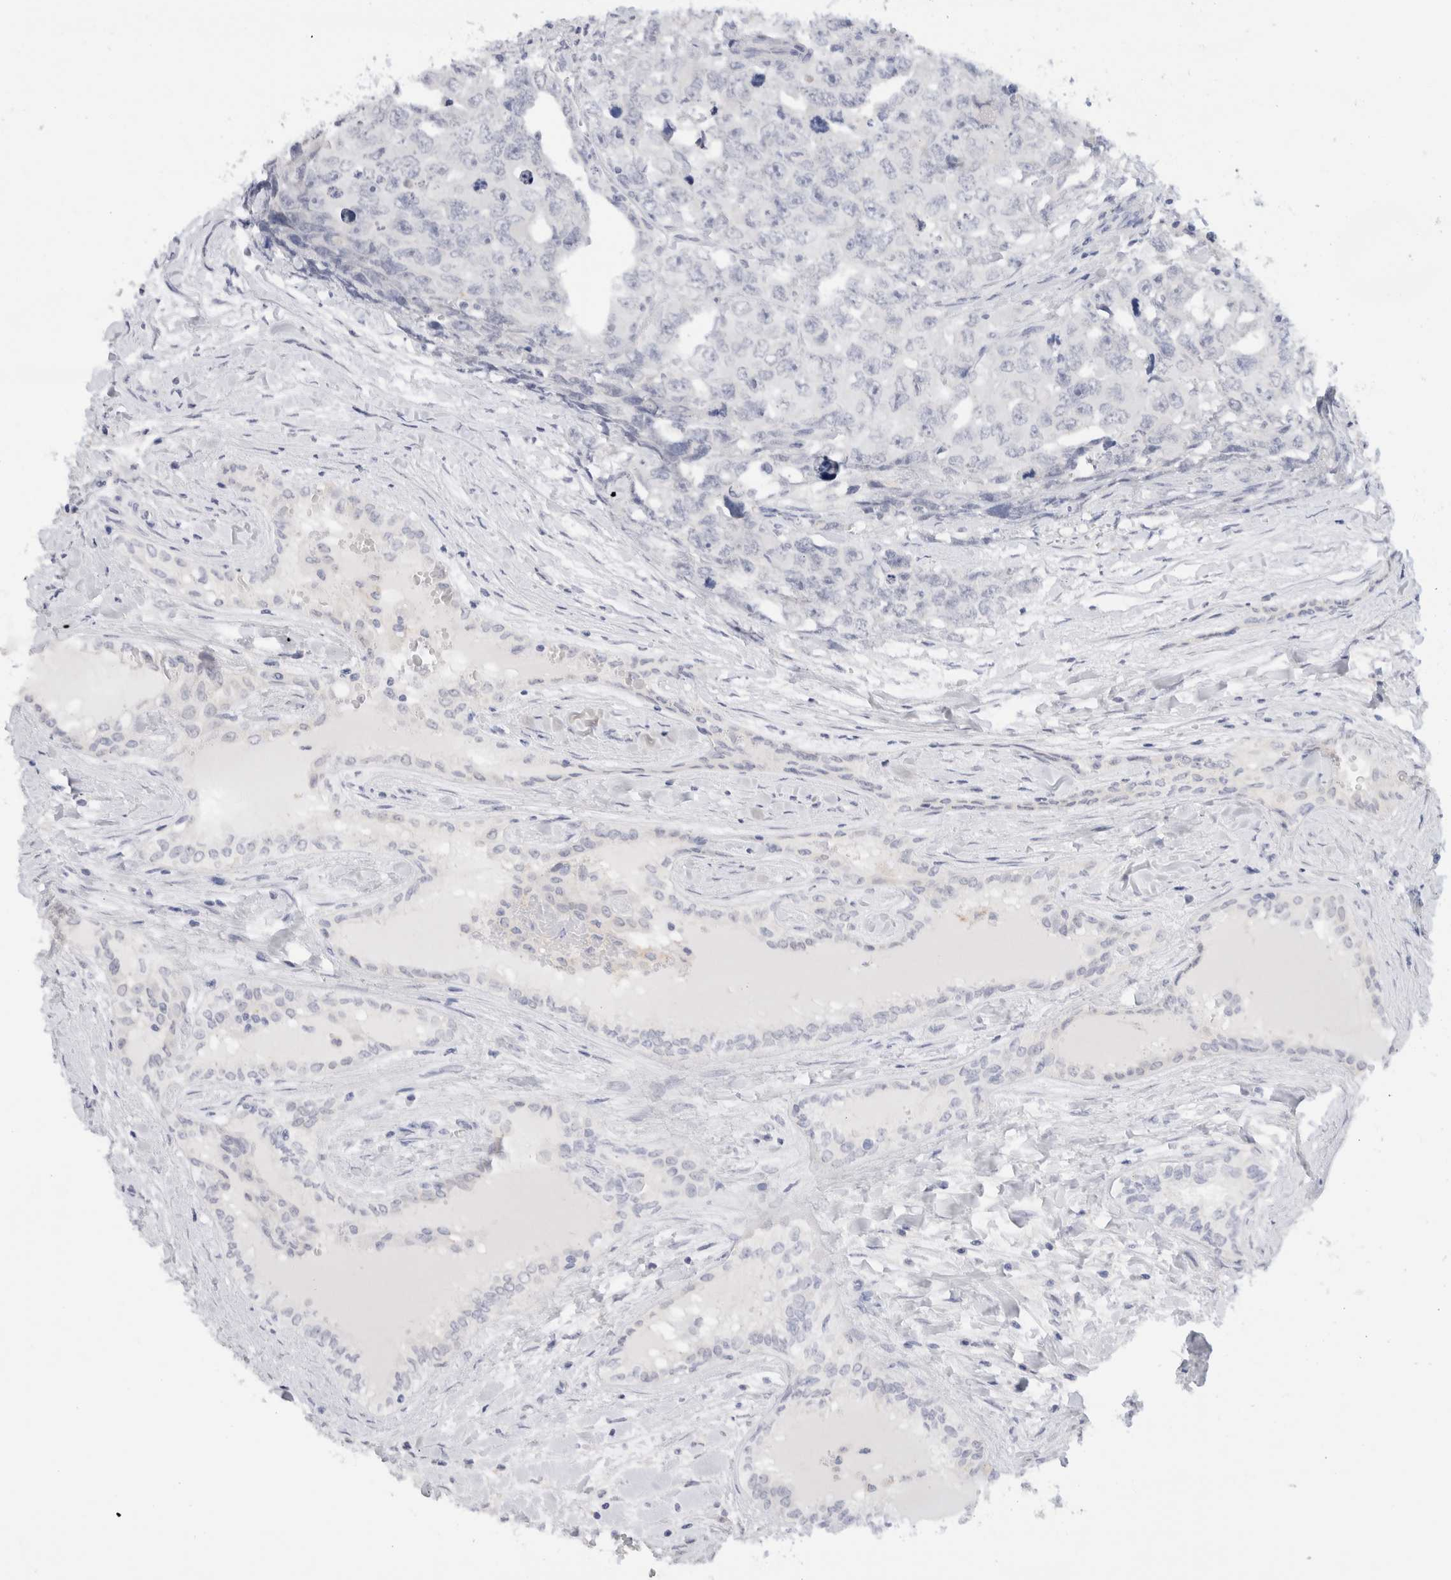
{"staining": {"intensity": "negative", "quantity": "none", "location": "none"}, "tissue": "testis cancer", "cell_type": "Tumor cells", "image_type": "cancer", "snomed": [{"axis": "morphology", "description": "Carcinoma, Embryonal, NOS"}, {"axis": "topography", "description": "Testis"}], "caption": "Human testis embryonal carcinoma stained for a protein using IHC shows no staining in tumor cells.", "gene": "ADAM30", "patient": {"sex": "male", "age": 28}}